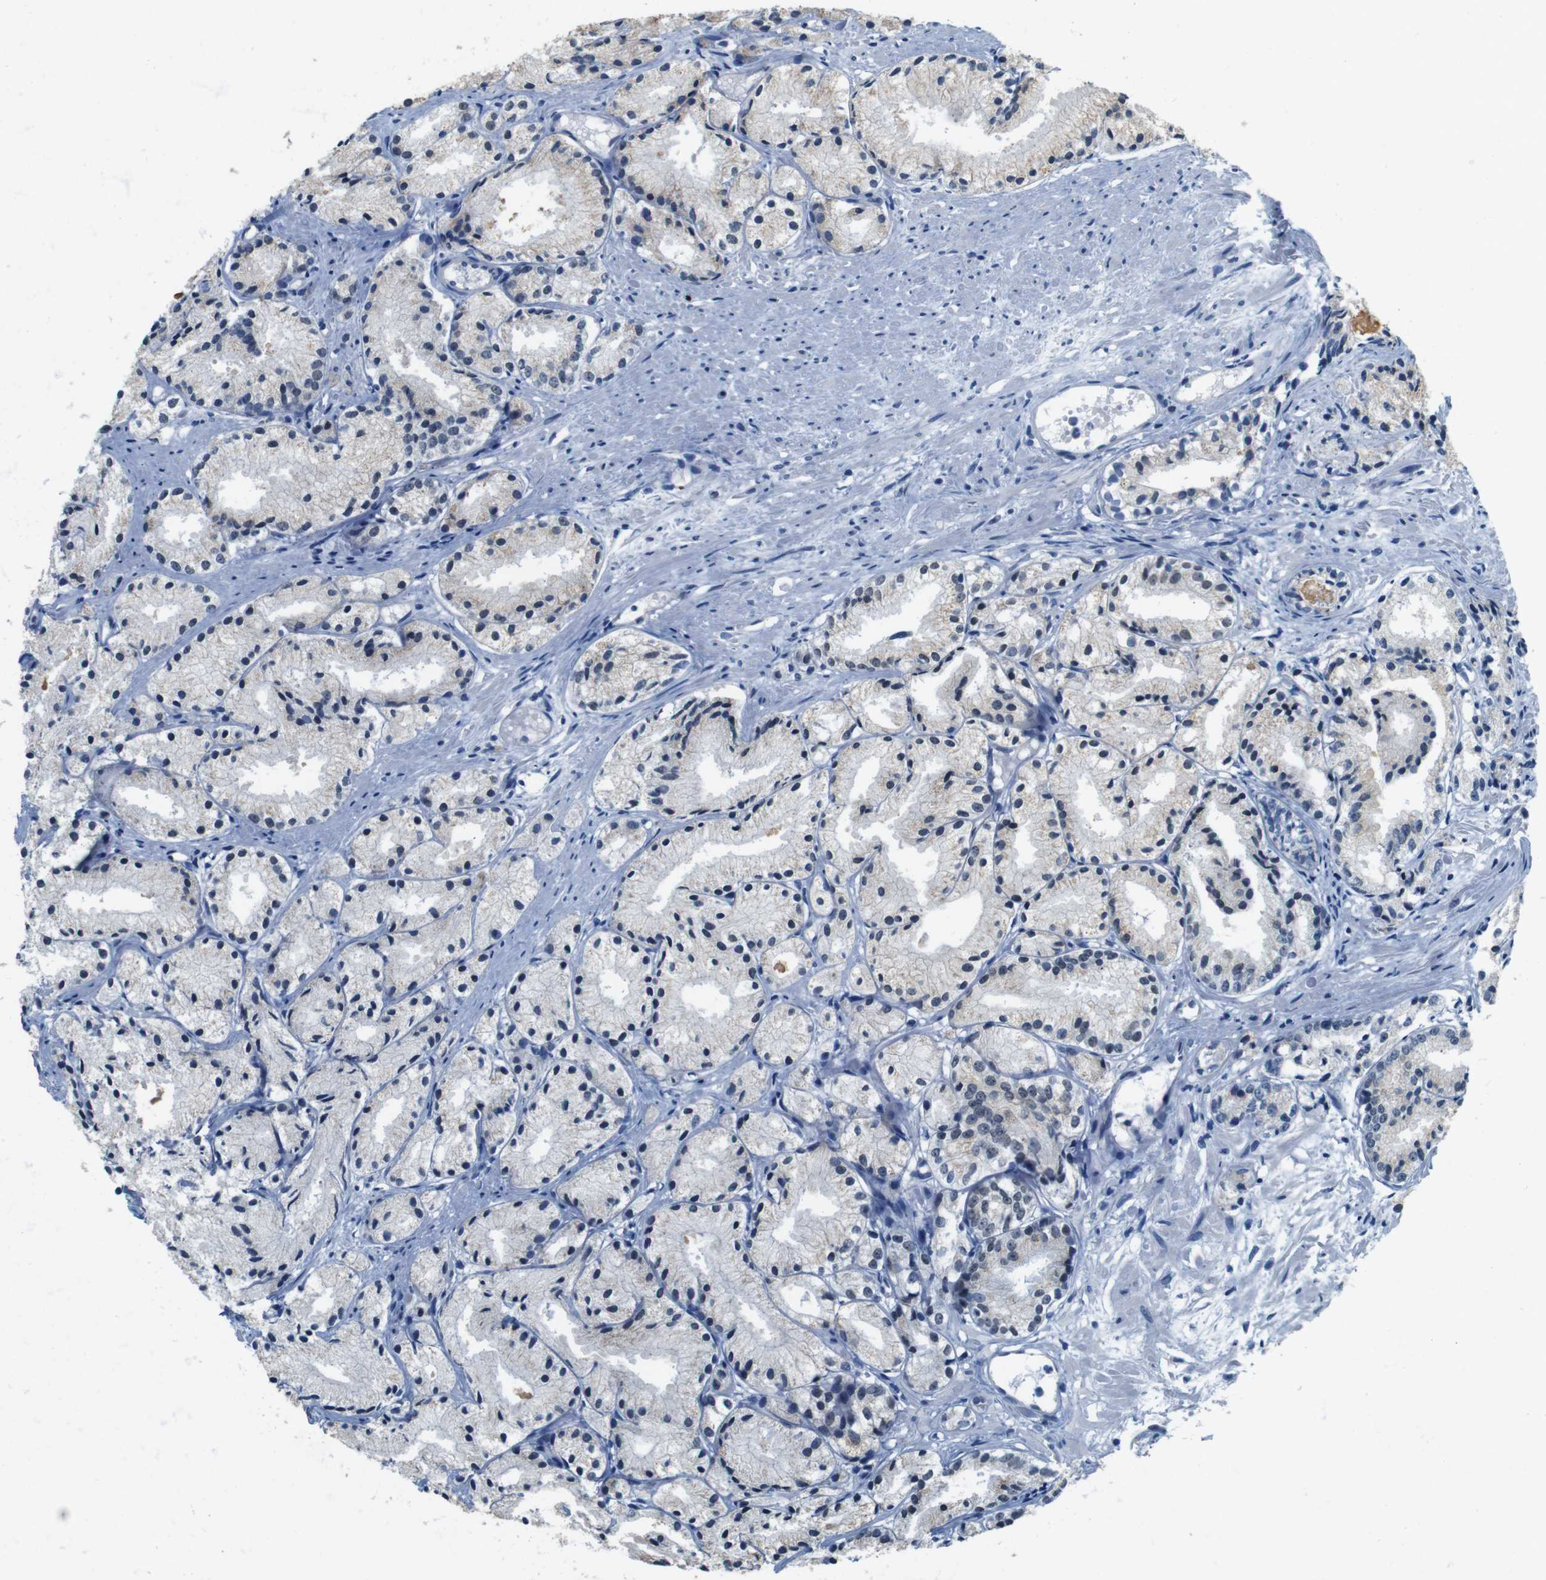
{"staining": {"intensity": "negative", "quantity": "none", "location": "none"}, "tissue": "prostate cancer", "cell_type": "Tumor cells", "image_type": "cancer", "snomed": [{"axis": "morphology", "description": "Adenocarcinoma, Low grade"}, {"axis": "topography", "description": "Prostate"}], "caption": "IHC of human prostate adenocarcinoma (low-grade) demonstrates no positivity in tumor cells.", "gene": "SKI", "patient": {"sex": "male", "age": 72}}